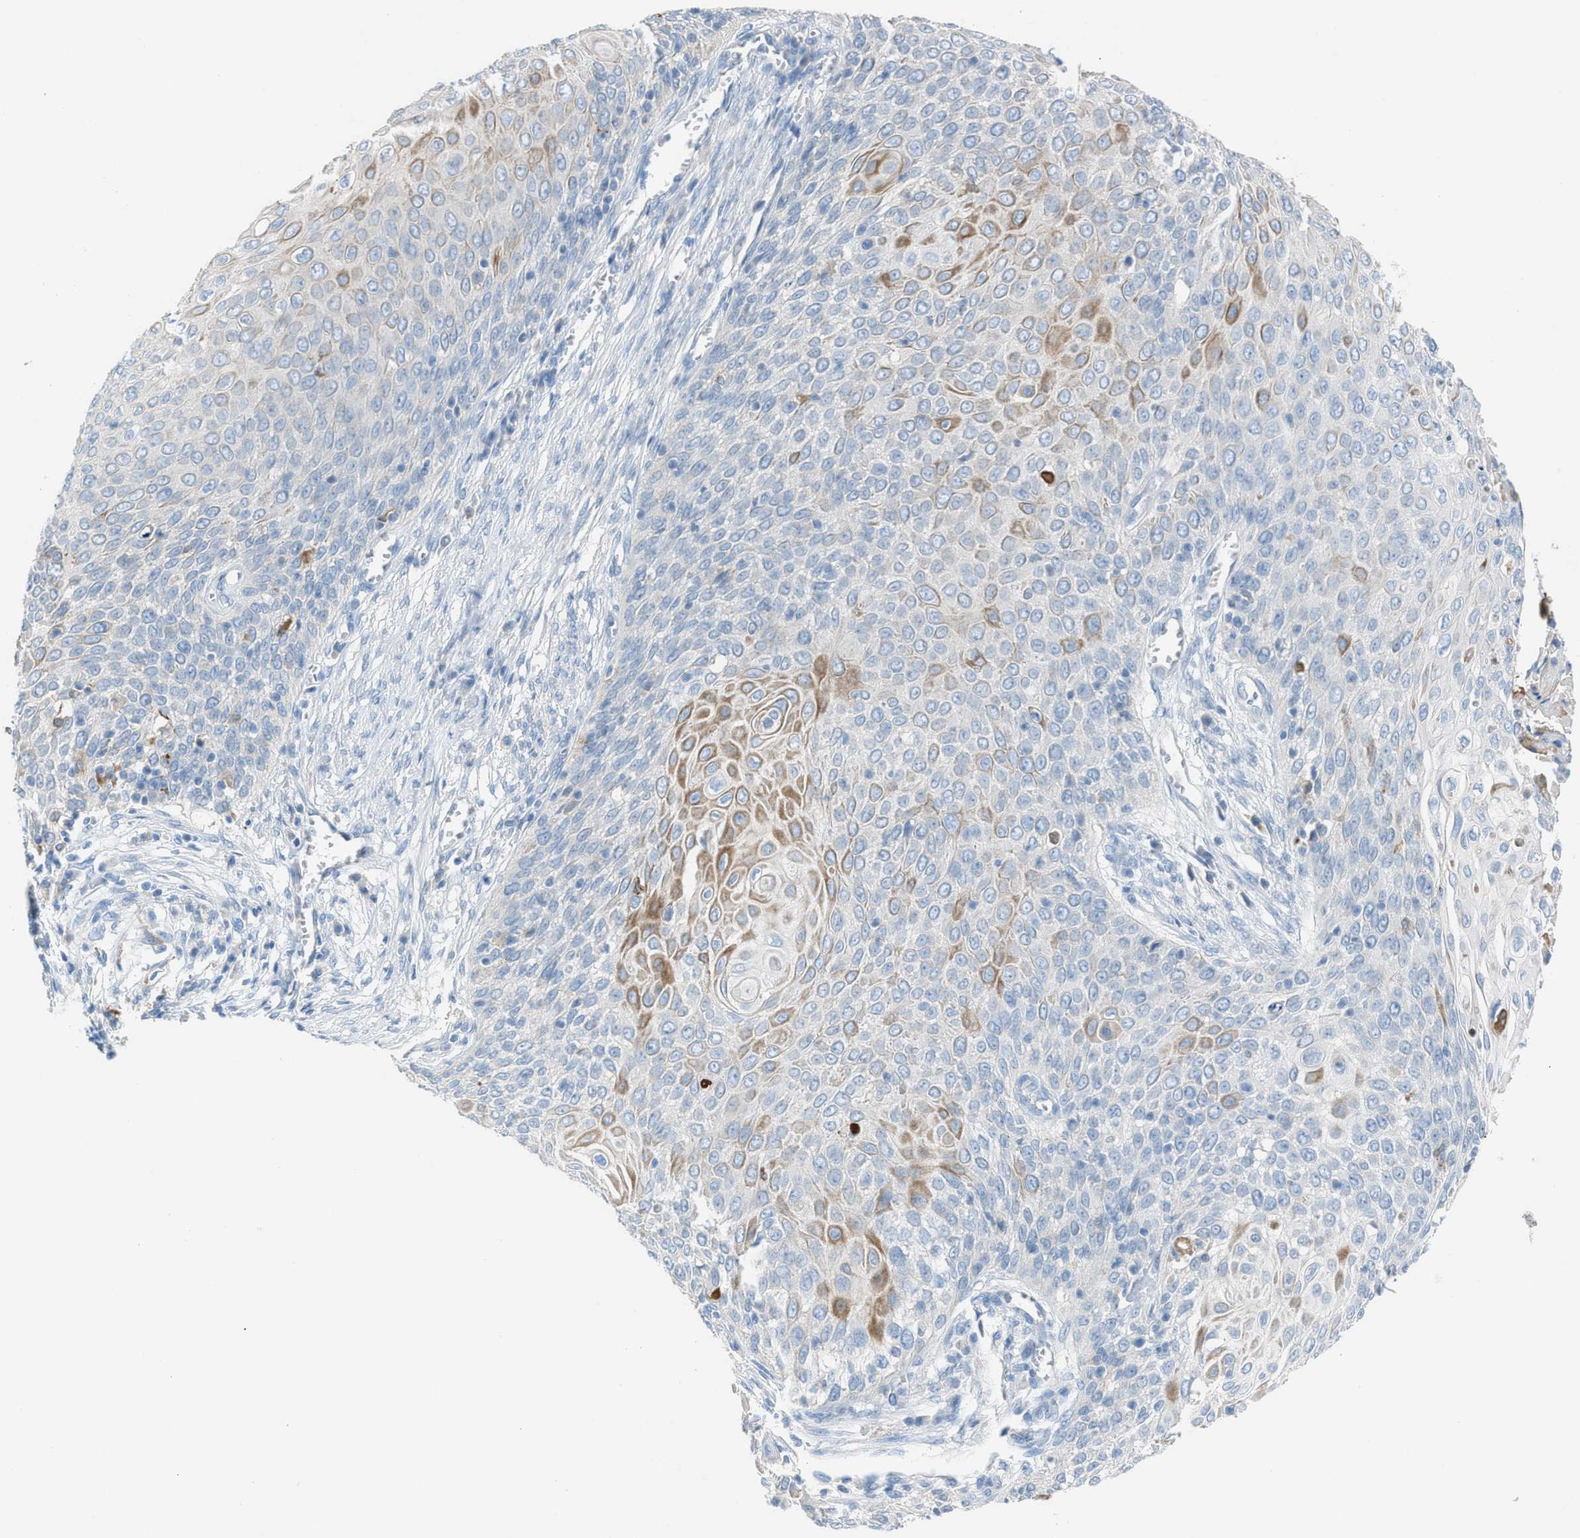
{"staining": {"intensity": "moderate", "quantity": "<25%", "location": "cytoplasmic/membranous"}, "tissue": "cervical cancer", "cell_type": "Tumor cells", "image_type": "cancer", "snomed": [{"axis": "morphology", "description": "Squamous cell carcinoma, NOS"}, {"axis": "topography", "description": "Cervix"}], "caption": "Immunohistochemistry (IHC) image of neoplastic tissue: cervical cancer (squamous cell carcinoma) stained using immunohistochemistry (IHC) reveals low levels of moderate protein expression localized specifically in the cytoplasmic/membranous of tumor cells, appearing as a cytoplasmic/membranous brown color.", "gene": "CLEC10A", "patient": {"sex": "female", "age": 39}}